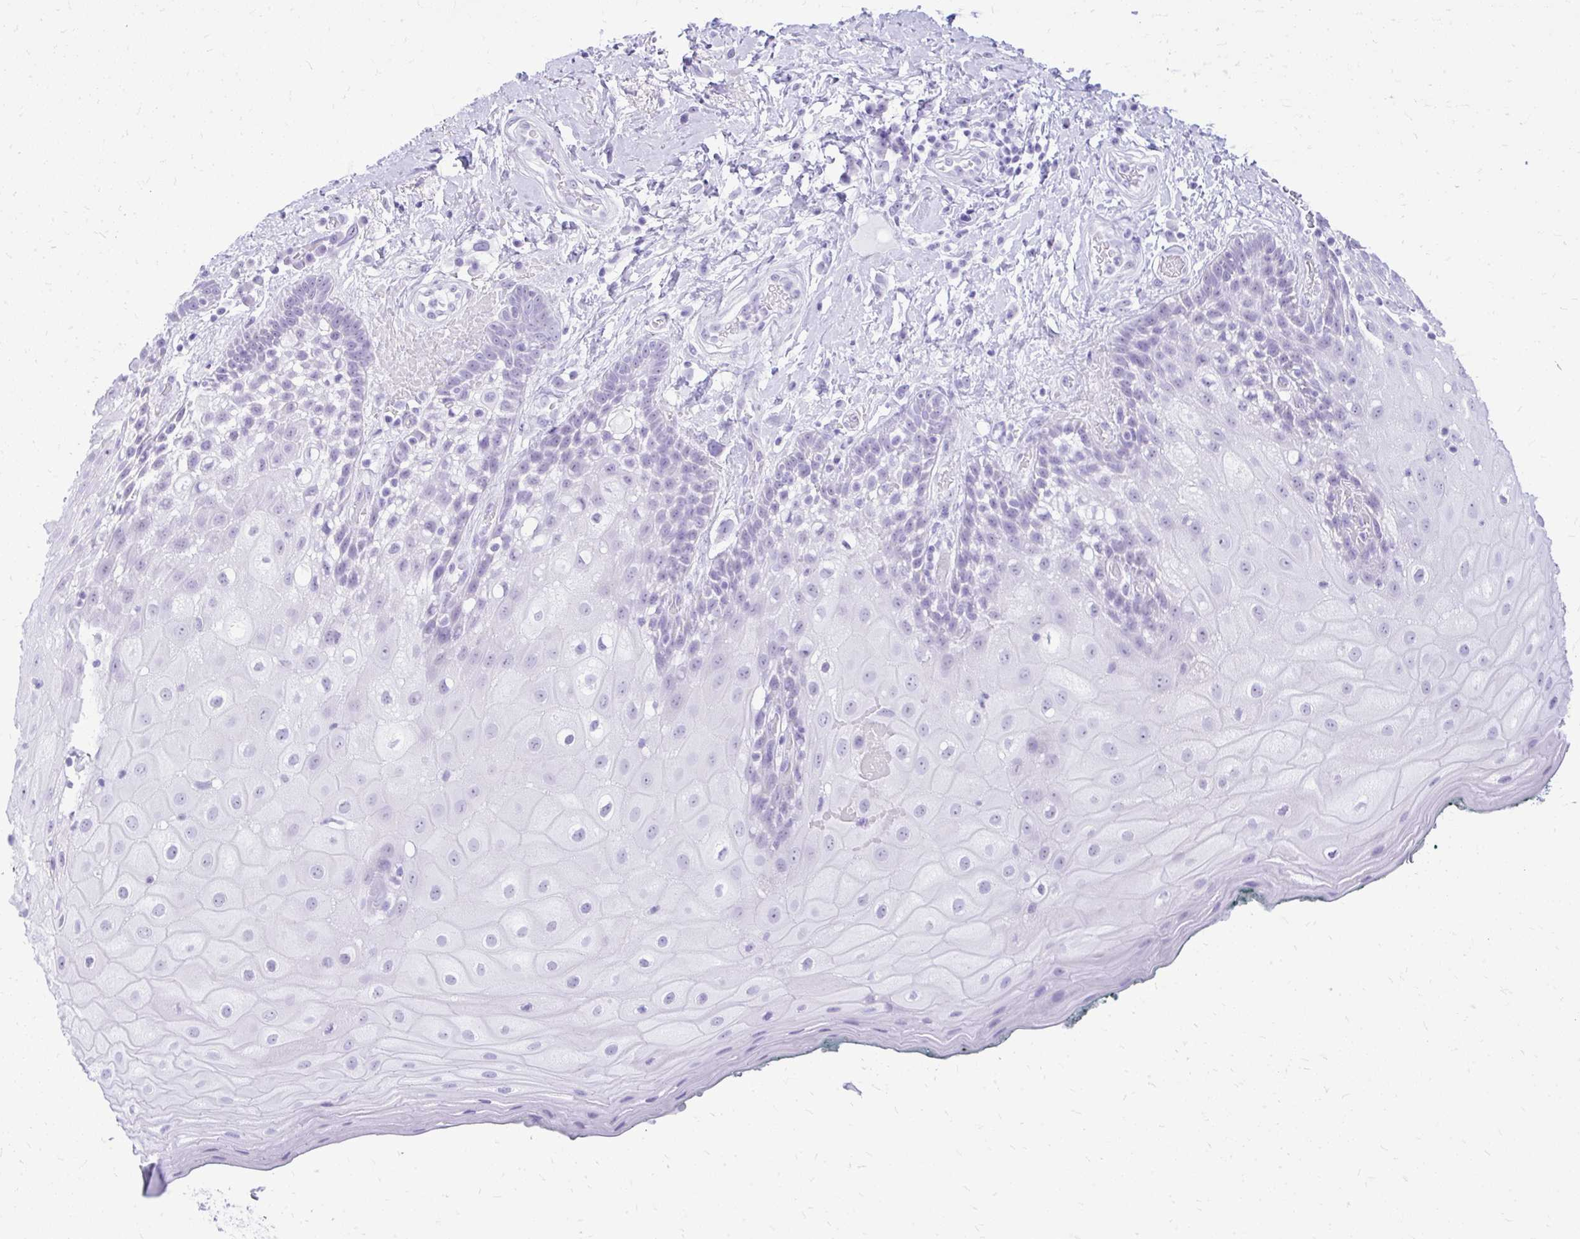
{"staining": {"intensity": "negative", "quantity": "none", "location": "none"}, "tissue": "oral mucosa", "cell_type": "Squamous epithelial cells", "image_type": "normal", "snomed": [{"axis": "morphology", "description": "Normal tissue, NOS"}, {"axis": "morphology", "description": "Squamous cell carcinoma, NOS"}, {"axis": "topography", "description": "Oral tissue"}, {"axis": "topography", "description": "Head-Neck"}], "caption": "An IHC micrograph of benign oral mucosa is shown. There is no staining in squamous epithelial cells of oral mucosa.", "gene": "RALYL", "patient": {"sex": "male", "age": 64}}